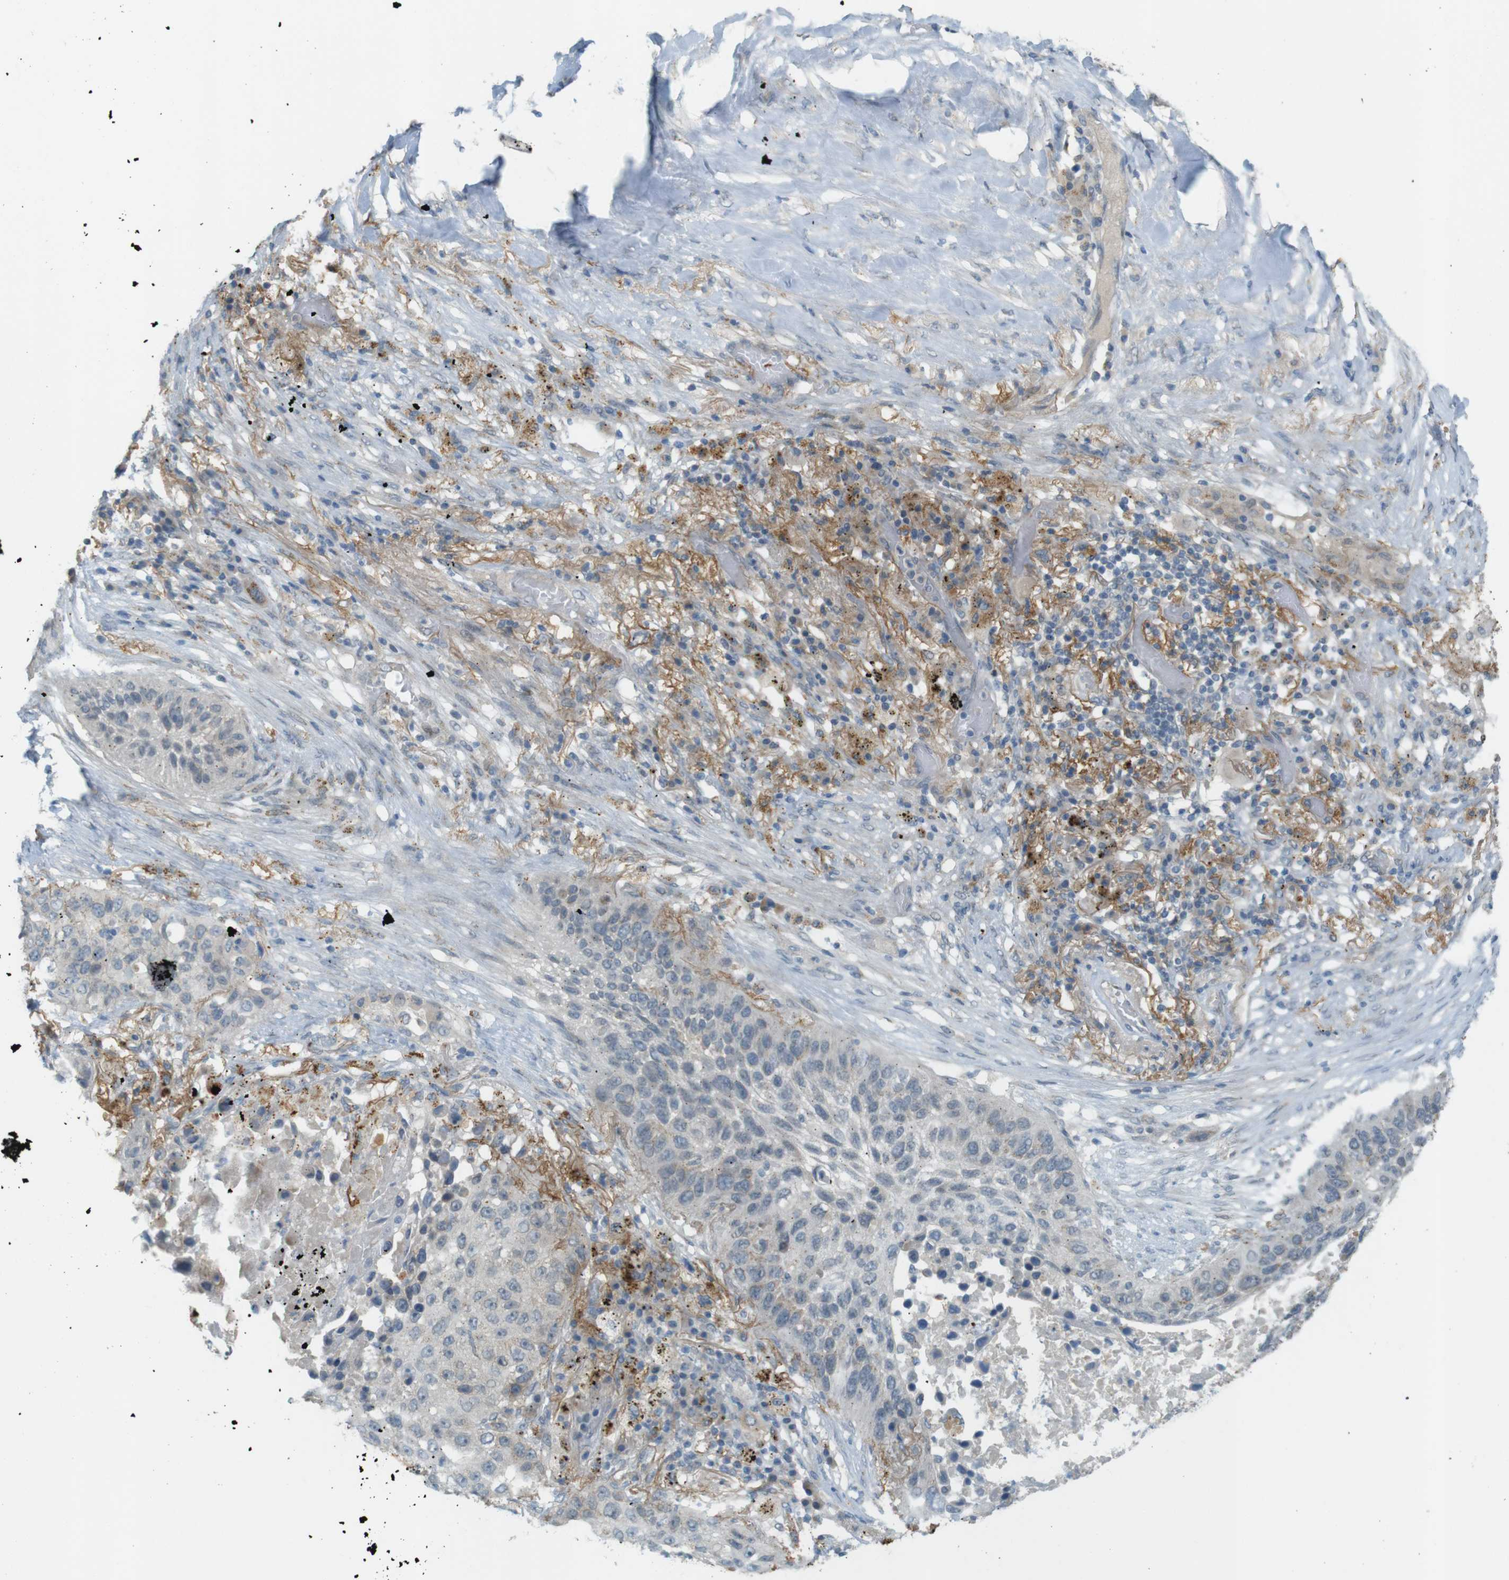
{"staining": {"intensity": "weak", "quantity": "<25%", "location": "cytoplasmic/membranous"}, "tissue": "lung cancer", "cell_type": "Tumor cells", "image_type": "cancer", "snomed": [{"axis": "morphology", "description": "Squamous cell carcinoma, NOS"}, {"axis": "topography", "description": "Lung"}], "caption": "Tumor cells are negative for brown protein staining in lung cancer (squamous cell carcinoma).", "gene": "UGT8", "patient": {"sex": "male", "age": 57}}